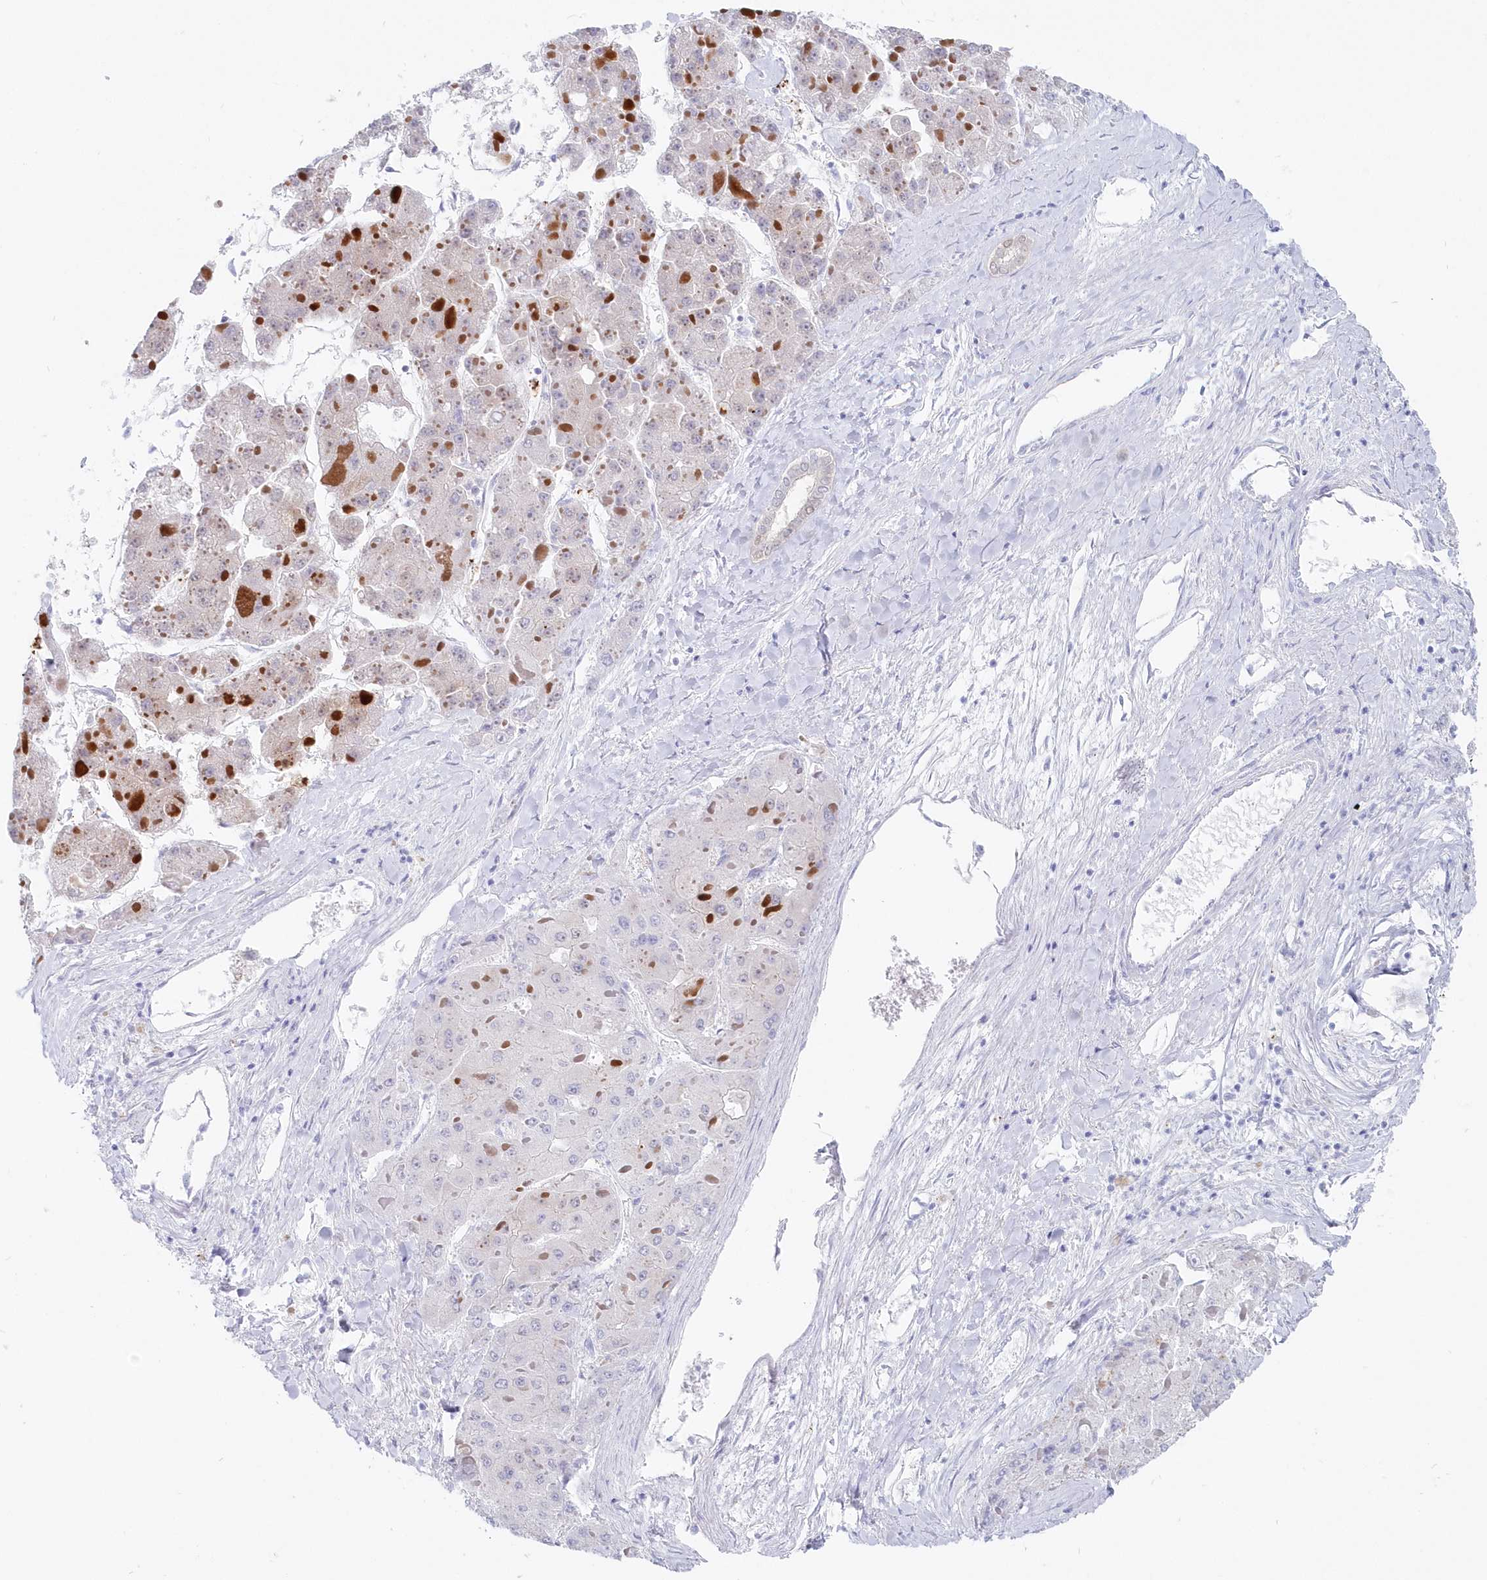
{"staining": {"intensity": "negative", "quantity": "none", "location": "none"}, "tissue": "liver cancer", "cell_type": "Tumor cells", "image_type": "cancer", "snomed": [{"axis": "morphology", "description": "Carcinoma, Hepatocellular, NOS"}, {"axis": "topography", "description": "Liver"}], "caption": "The micrograph displays no staining of tumor cells in hepatocellular carcinoma (liver).", "gene": "CSNK1G2", "patient": {"sex": "female", "age": 73}}